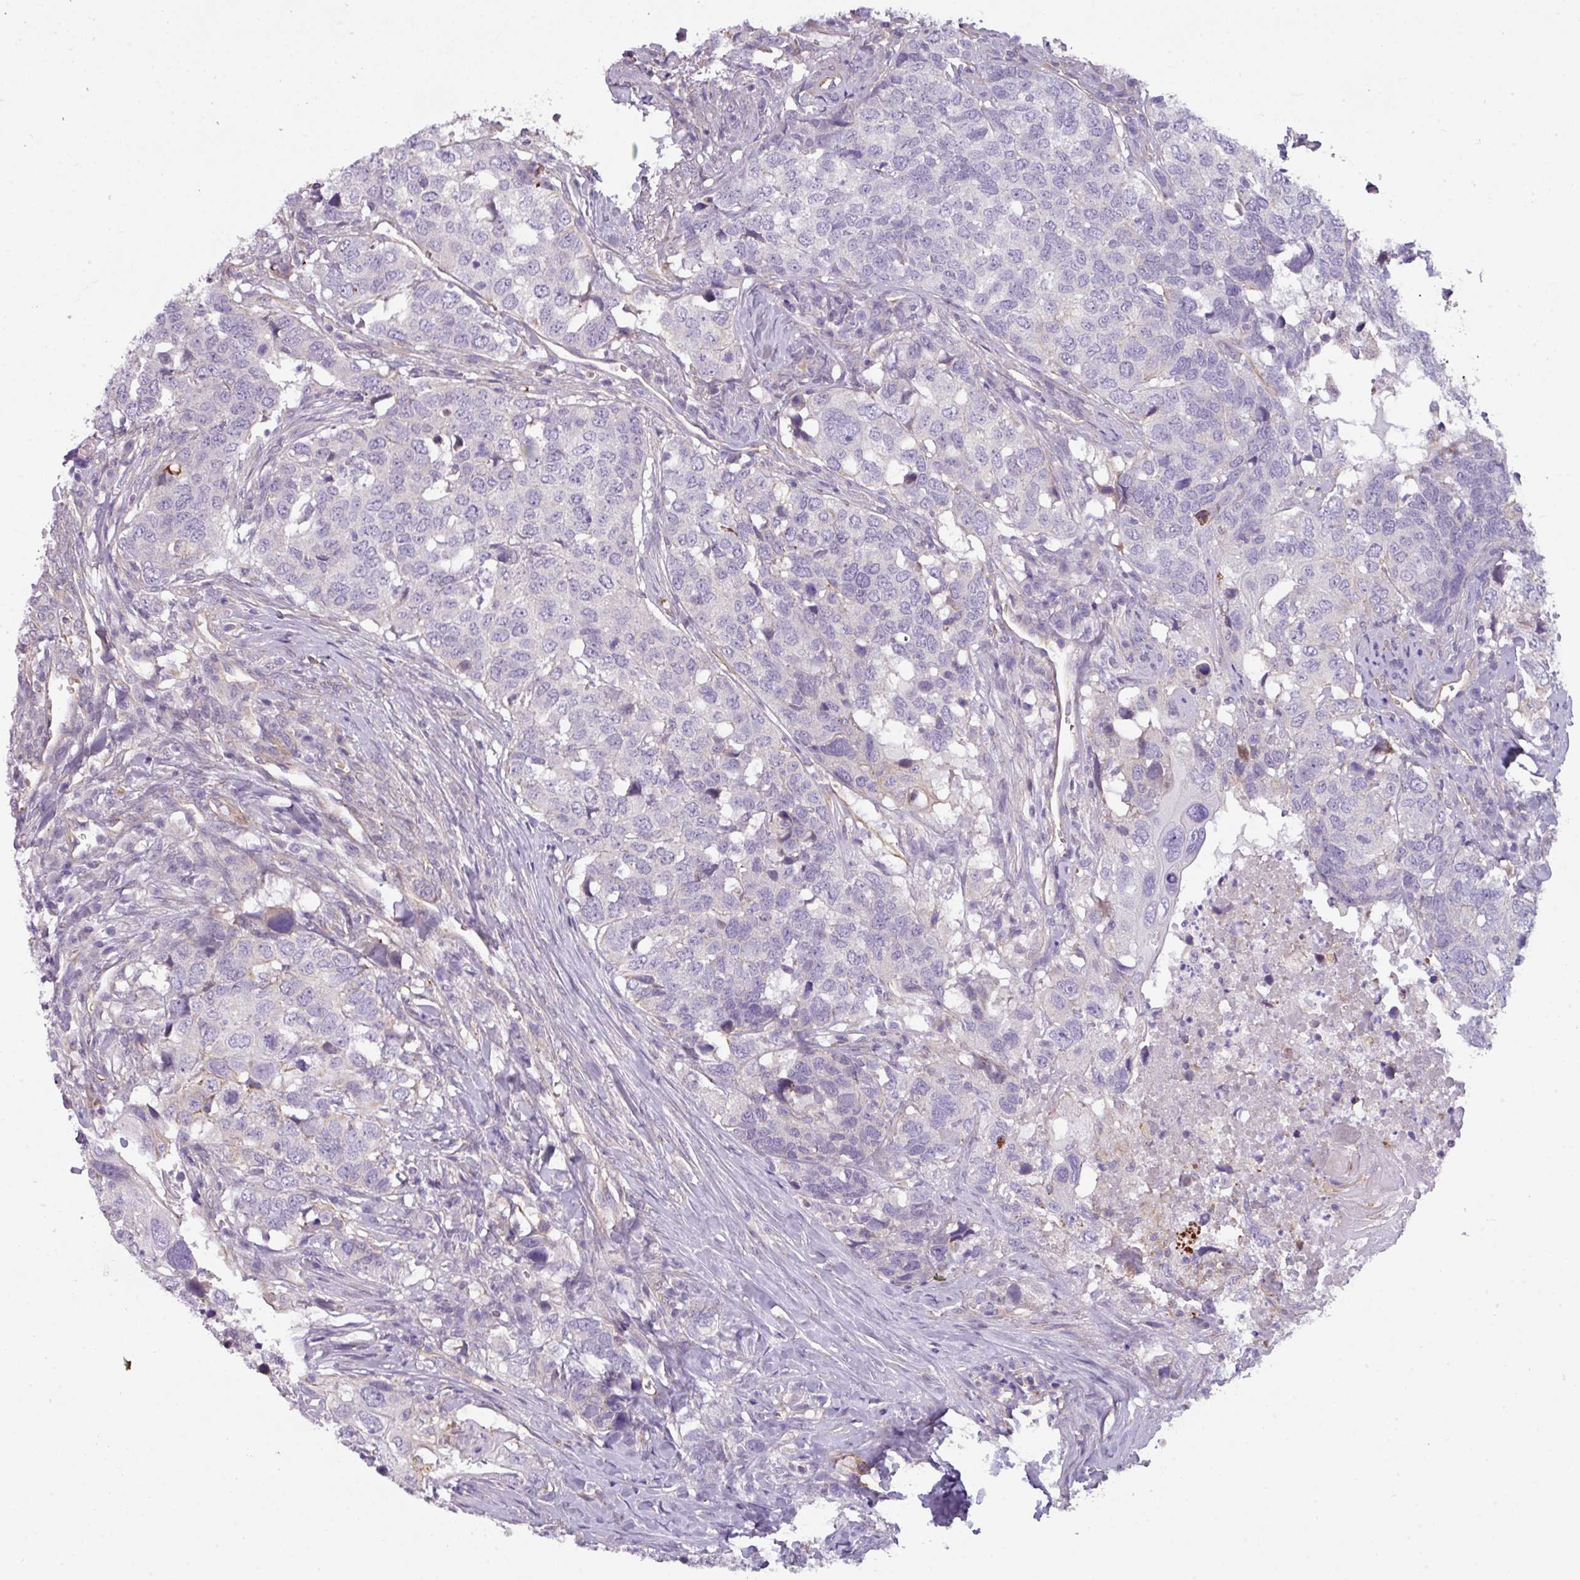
{"staining": {"intensity": "negative", "quantity": "none", "location": "none"}, "tissue": "head and neck cancer", "cell_type": "Tumor cells", "image_type": "cancer", "snomed": [{"axis": "morphology", "description": "Normal tissue, NOS"}, {"axis": "morphology", "description": "Squamous cell carcinoma, NOS"}, {"axis": "topography", "description": "Skeletal muscle"}, {"axis": "topography", "description": "Vascular tissue"}, {"axis": "topography", "description": "Peripheral nerve tissue"}, {"axis": "topography", "description": "Head-Neck"}], "caption": "This is an IHC image of head and neck cancer (squamous cell carcinoma). There is no expression in tumor cells.", "gene": "BUD23", "patient": {"sex": "male", "age": 66}}